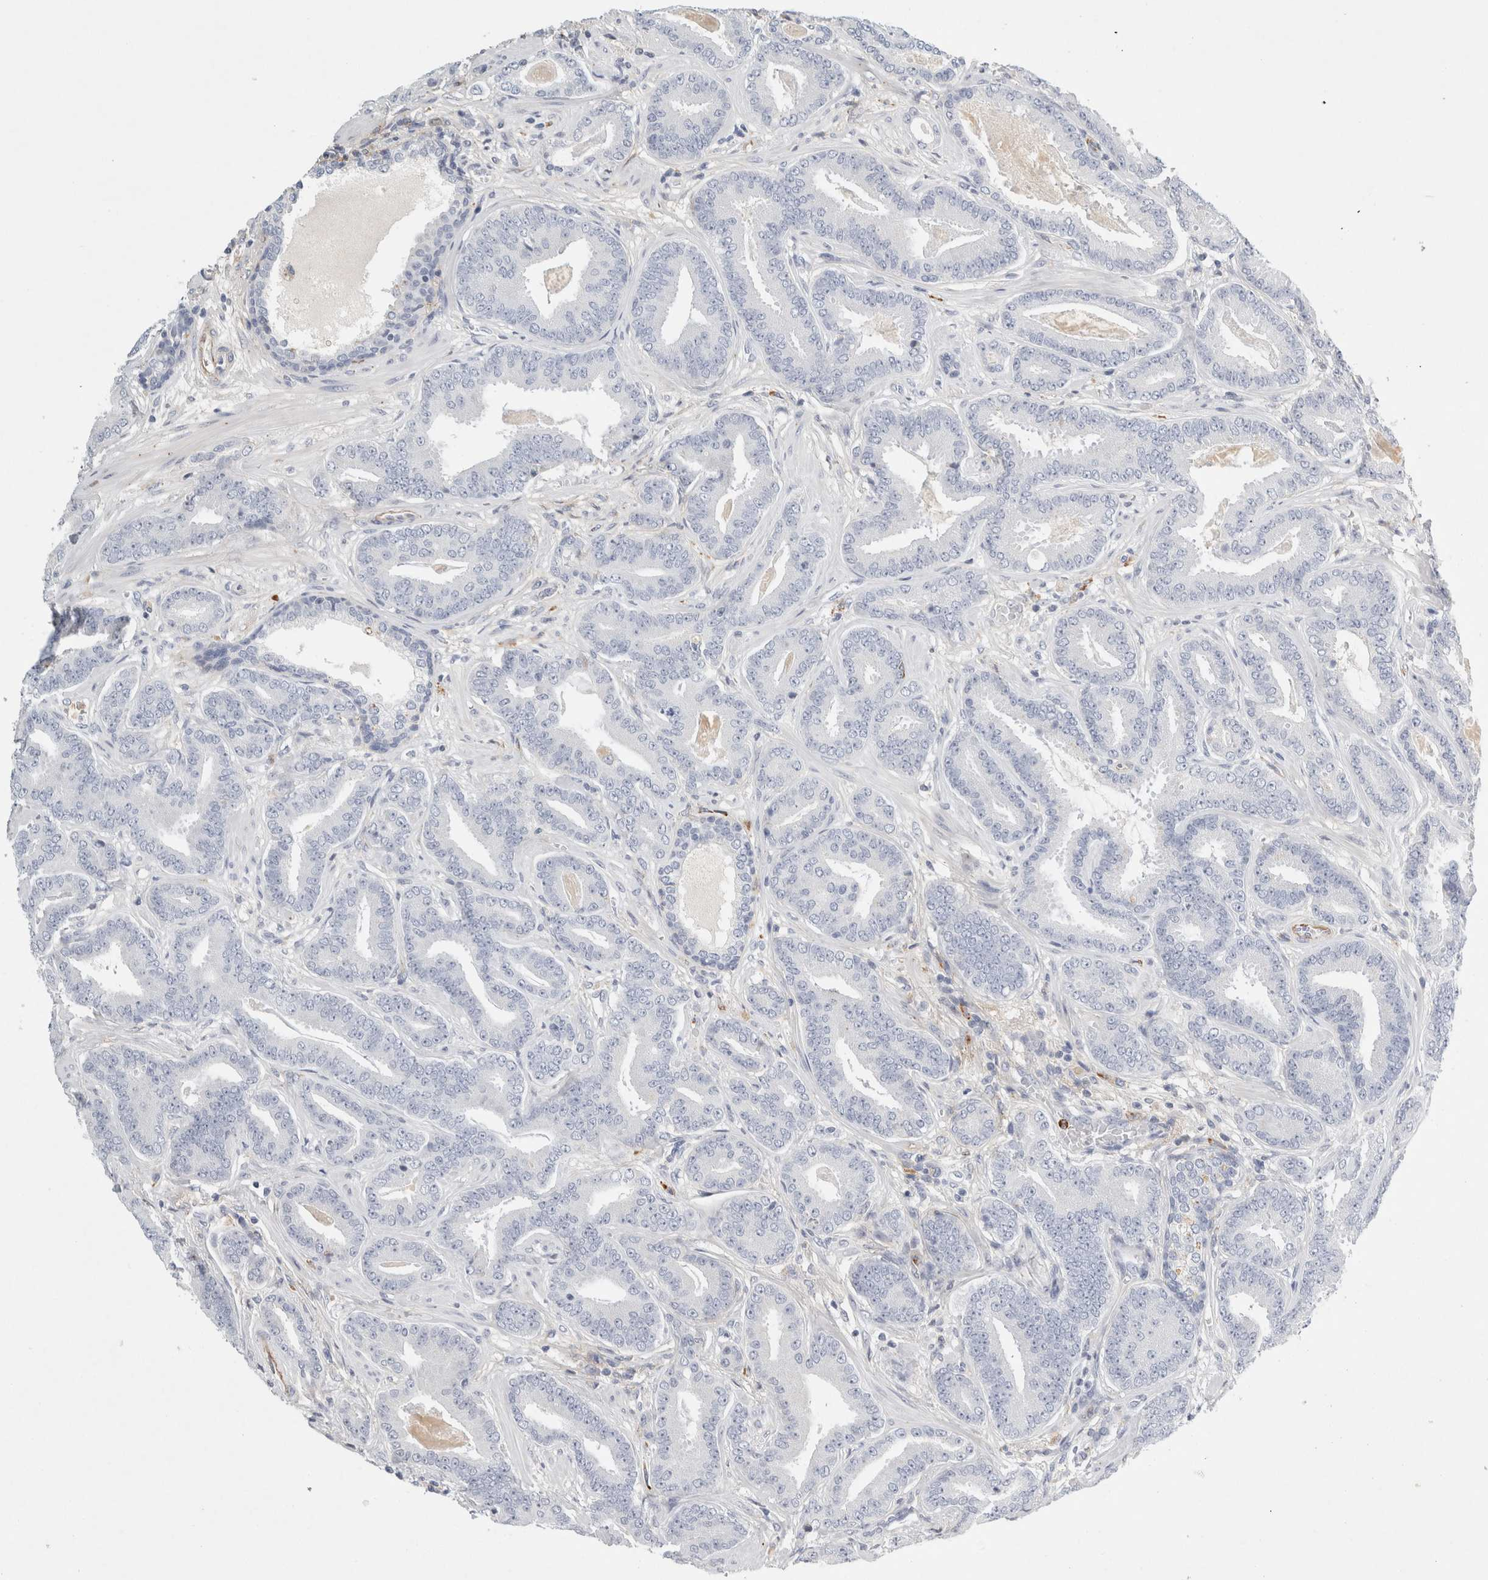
{"staining": {"intensity": "negative", "quantity": "none", "location": "none"}, "tissue": "prostate cancer", "cell_type": "Tumor cells", "image_type": "cancer", "snomed": [{"axis": "morphology", "description": "Adenocarcinoma, Low grade"}, {"axis": "topography", "description": "Prostate"}], "caption": "A high-resolution photomicrograph shows immunohistochemistry staining of prostate cancer, which exhibits no significant positivity in tumor cells. (DAB IHC, high magnification).", "gene": "FGL2", "patient": {"sex": "male", "age": 62}}